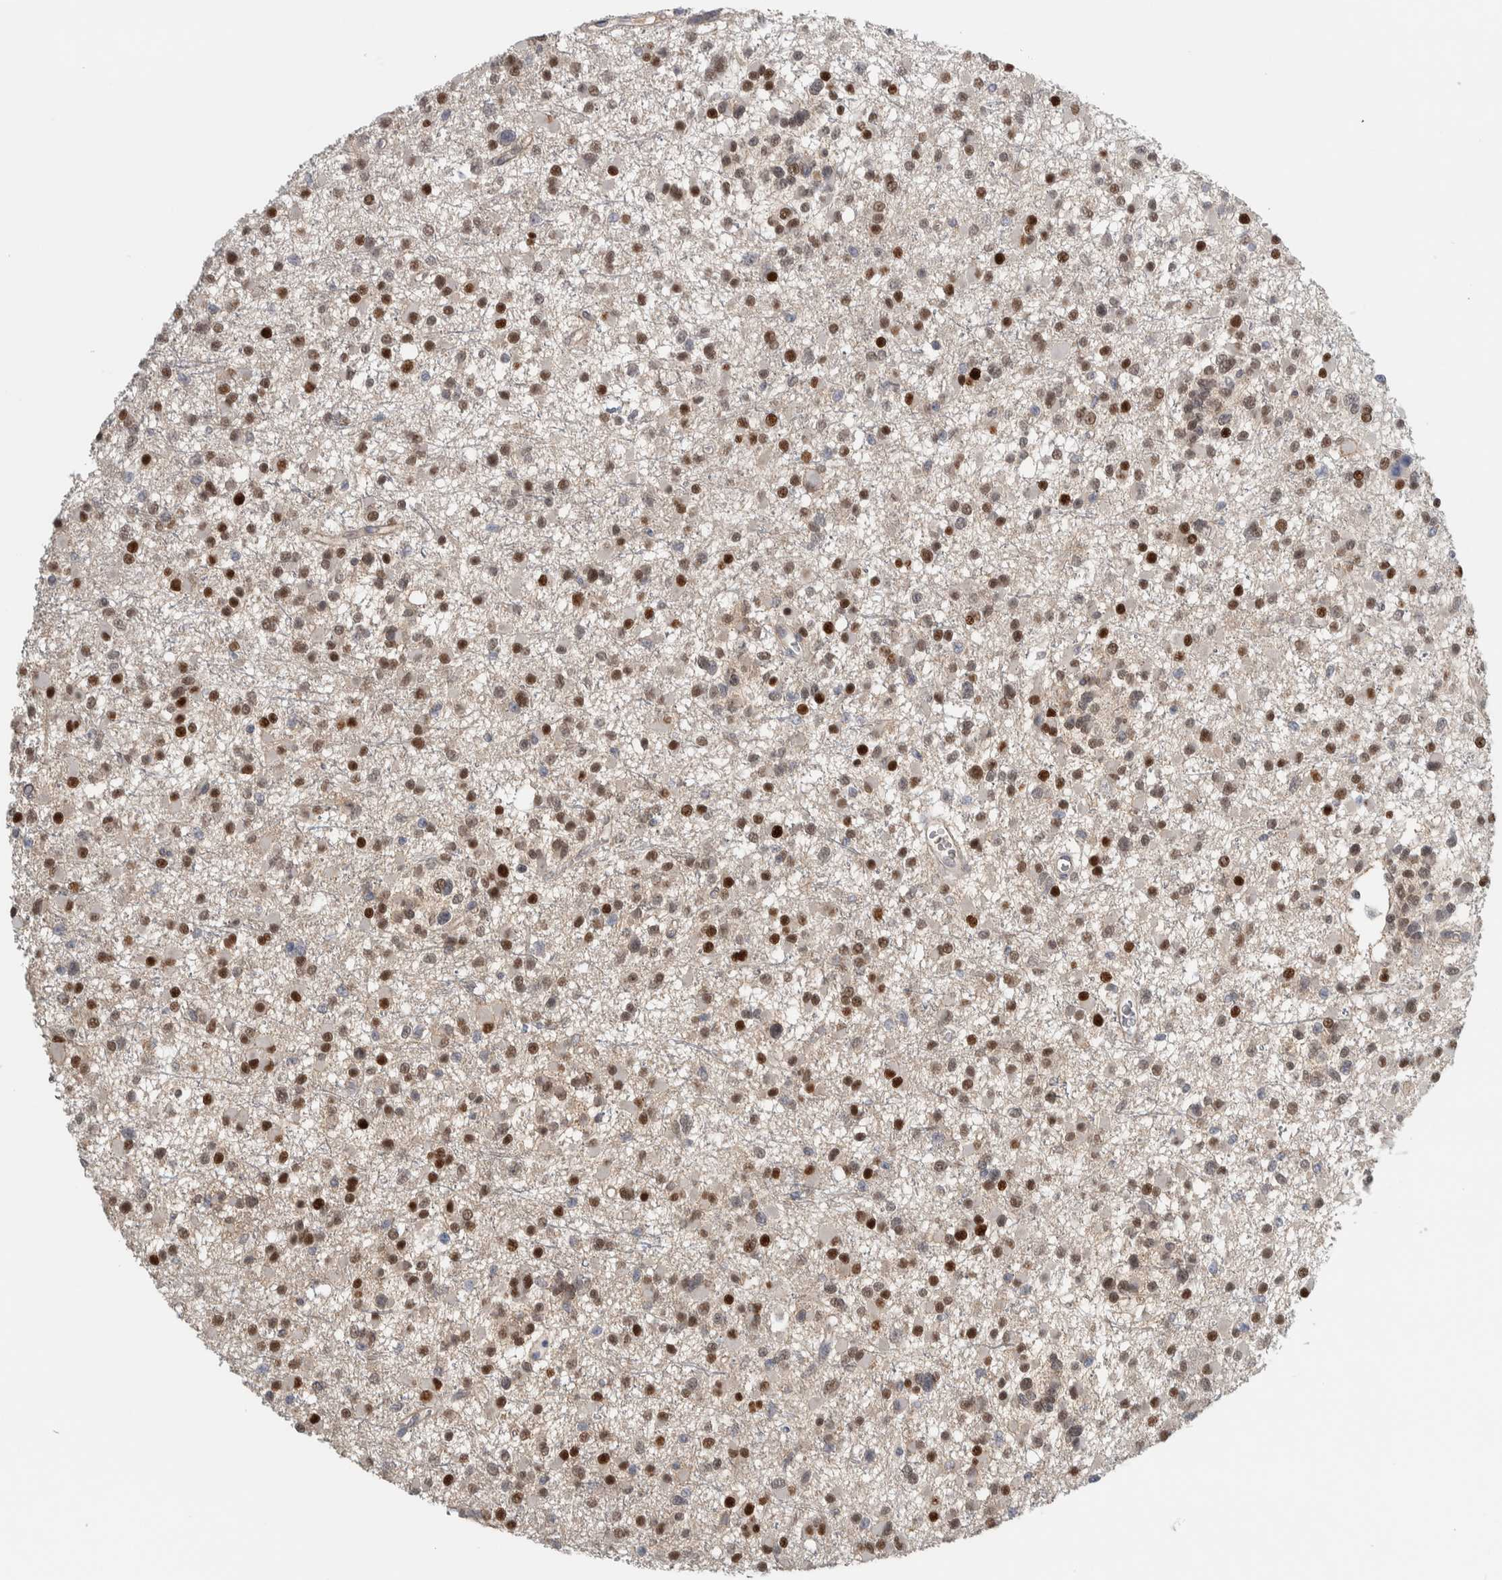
{"staining": {"intensity": "strong", "quantity": ">75%", "location": "nuclear"}, "tissue": "glioma", "cell_type": "Tumor cells", "image_type": "cancer", "snomed": [{"axis": "morphology", "description": "Glioma, malignant, Low grade"}, {"axis": "topography", "description": "Brain"}], "caption": "High-power microscopy captured an IHC image of glioma, revealing strong nuclear expression in about >75% of tumor cells.", "gene": "ADPRM", "patient": {"sex": "female", "age": 22}}